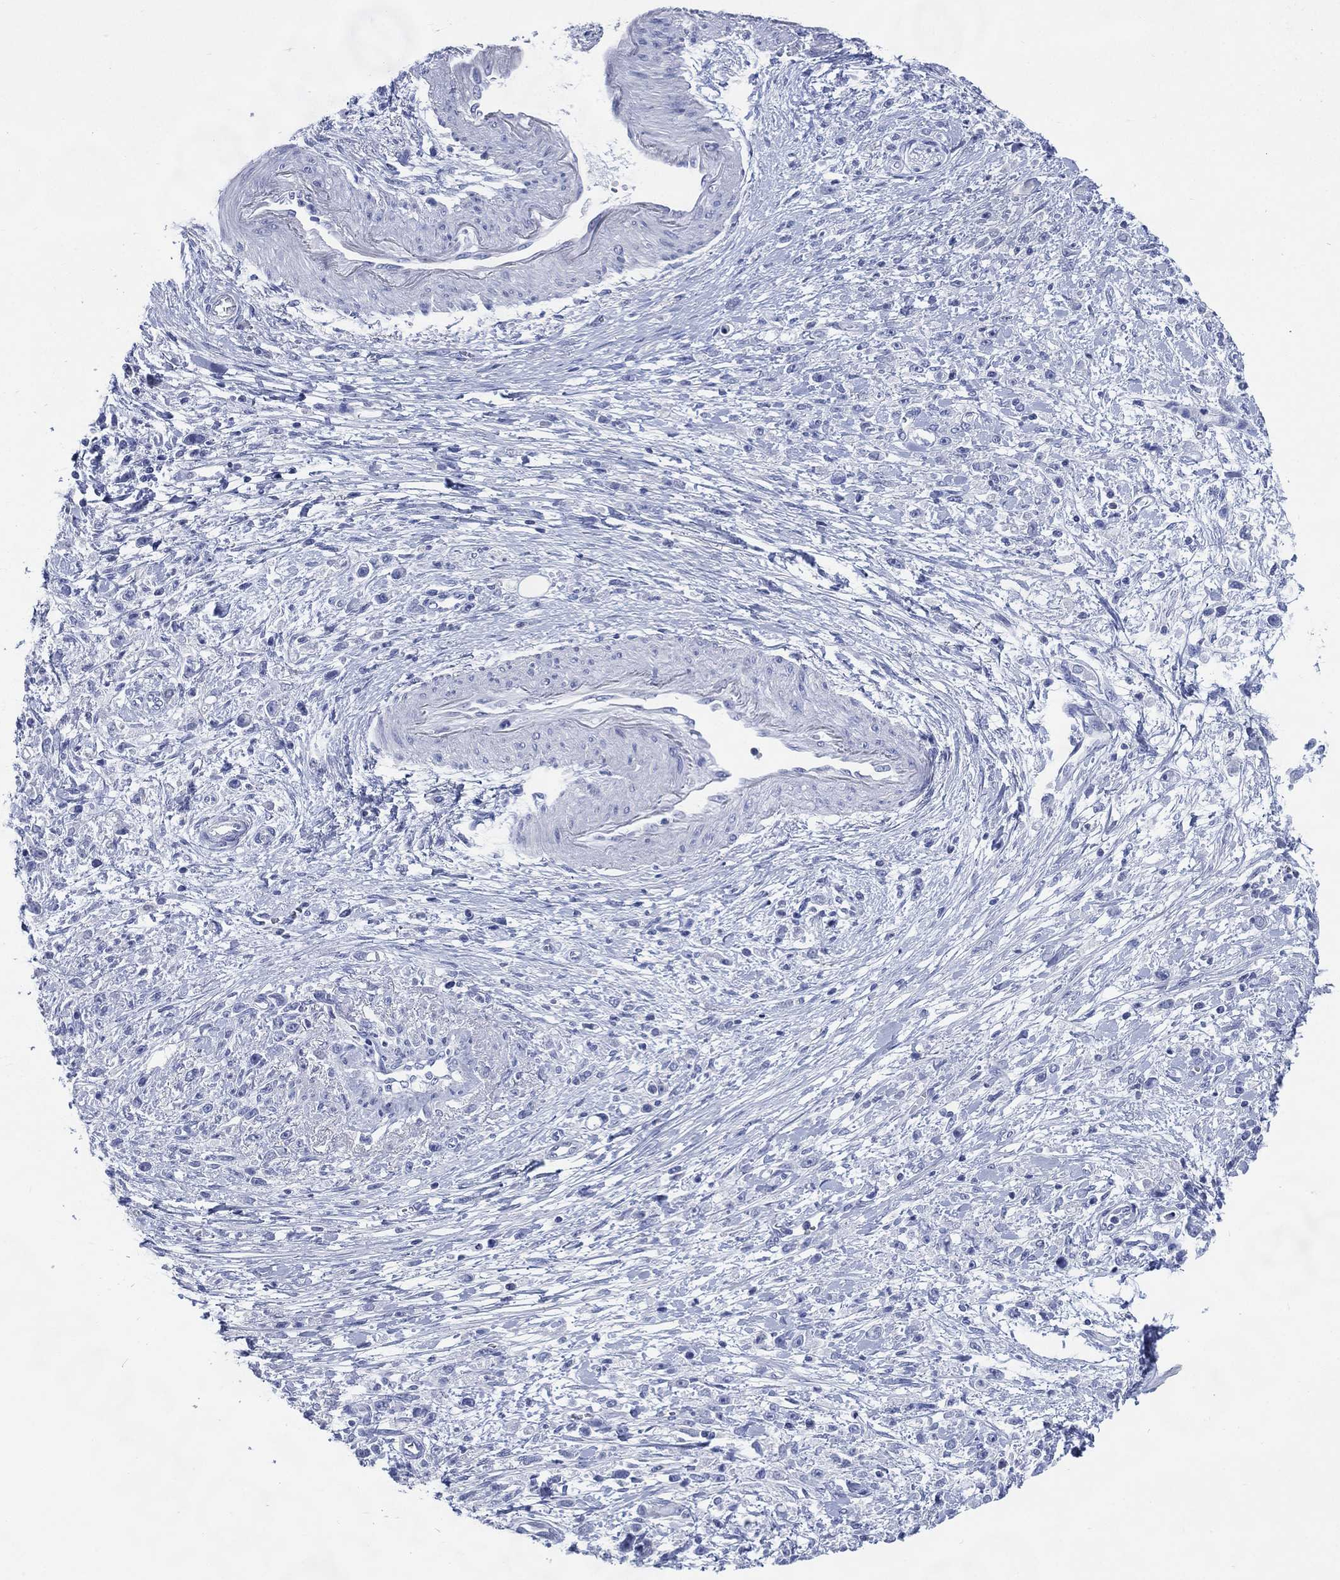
{"staining": {"intensity": "negative", "quantity": "none", "location": "none"}, "tissue": "stomach cancer", "cell_type": "Tumor cells", "image_type": "cancer", "snomed": [{"axis": "morphology", "description": "Adenocarcinoma, NOS"}, {"axis": "topography", "description": "Stomach"}], "caption": "There is no significant staining in tumor cells of stomach adenocarcinoma.", "gene": "TMEM247", "patient": {"sex": "female", "age": 59}}